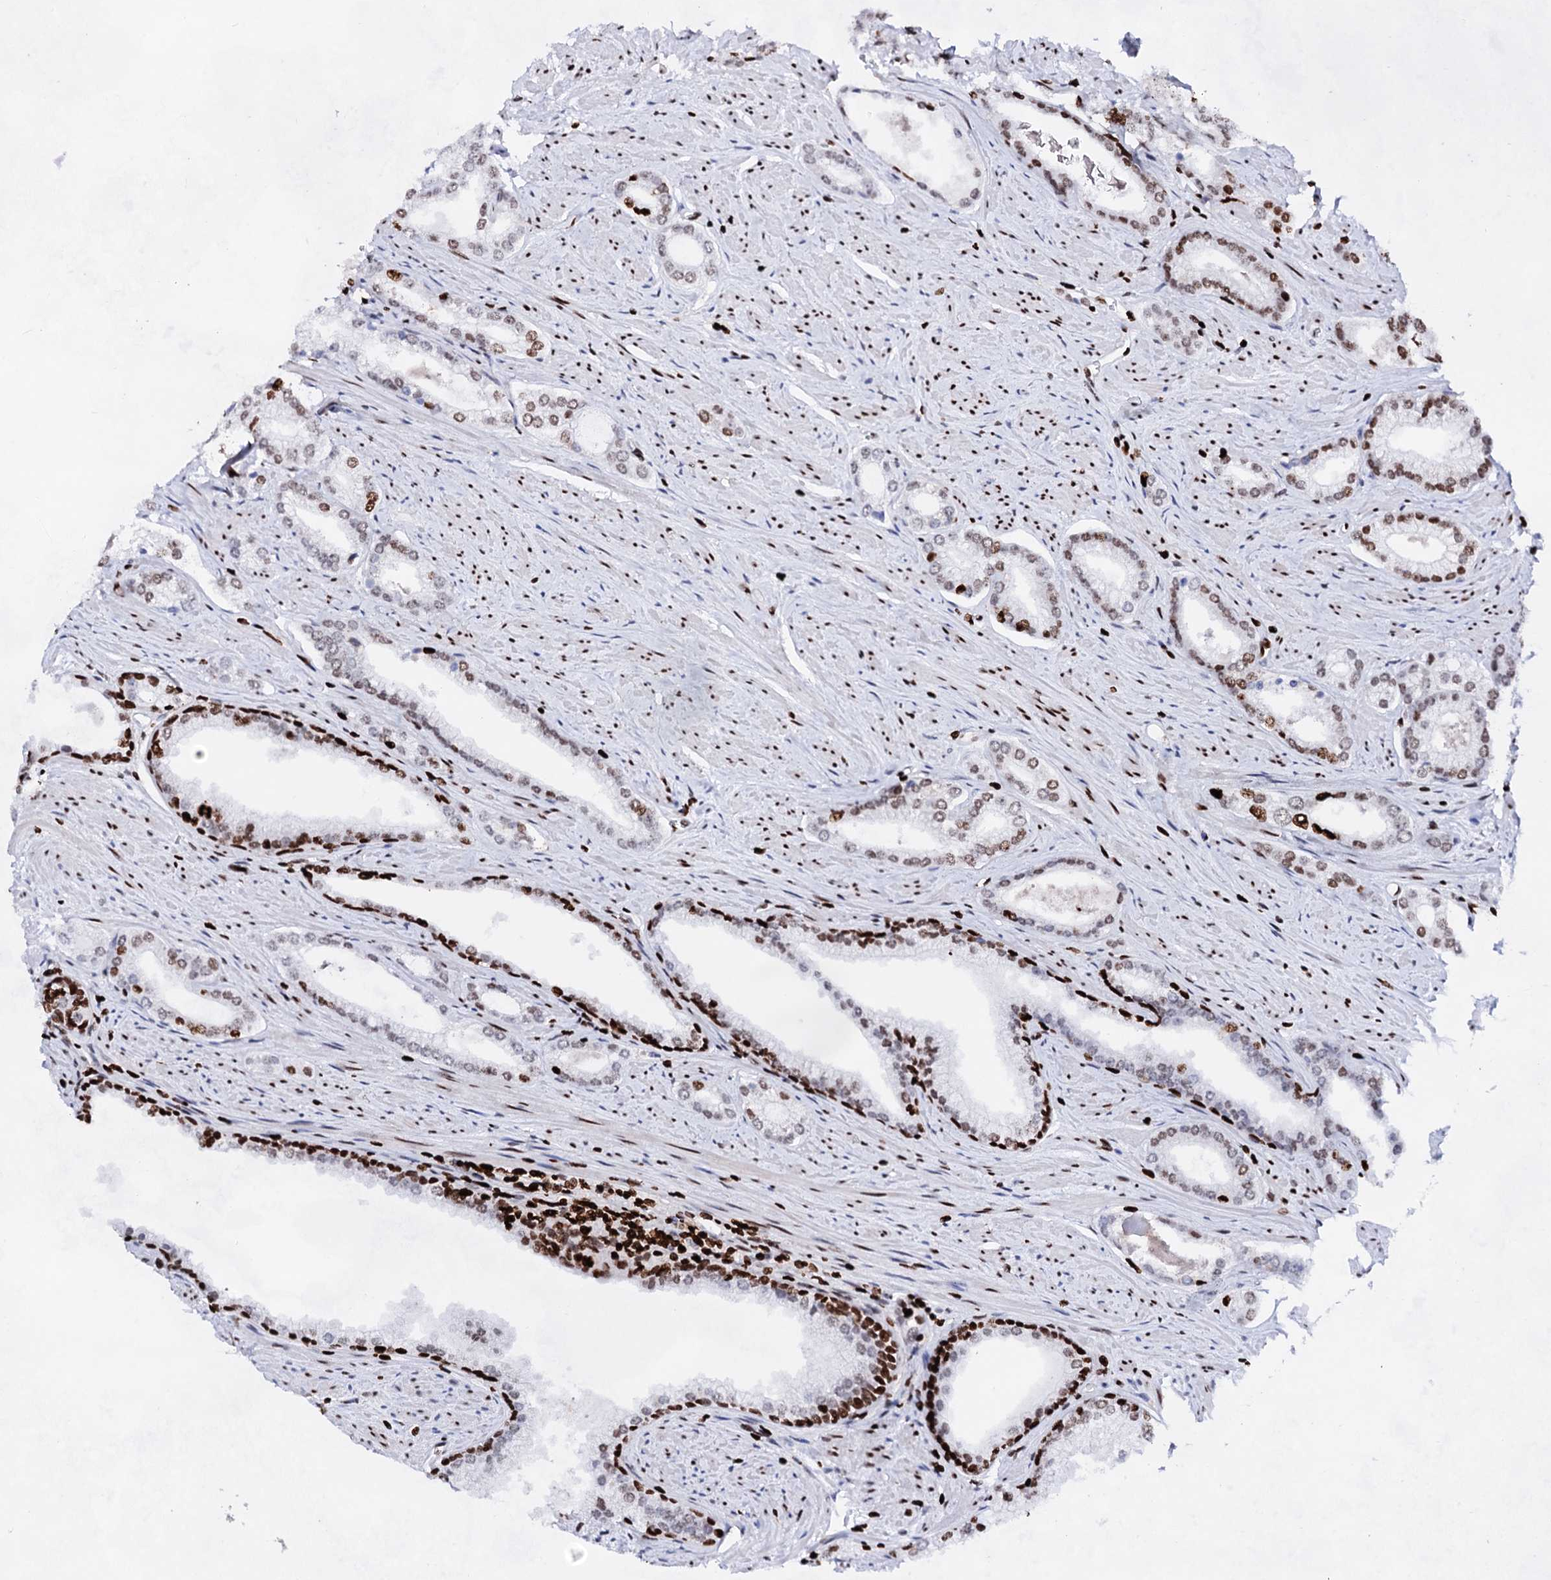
{"staining": {"intensity": "moderate", "quantity": "25%-75%", "location": "nuclear"}, "tissue": "prostate cancer", "cell_type": "Tumor cells", "image_type": "cancer", "snomed": [{"axis": "morphology", "description": "Adenocarcinoma, Low grade"}, {"axis": "topography", "description": "Prostate and seminal vesicle, NOS"}], "caption": "A high-resolution photomicrograph shows IHC staining of low-grade adenocarcinoma (prostate), which exhibits moderate nuclear positivity in approximately 25%-75% of tumor cells.", "gene": "HMGB2", "patient": {"sex": "male", "age": 60}}